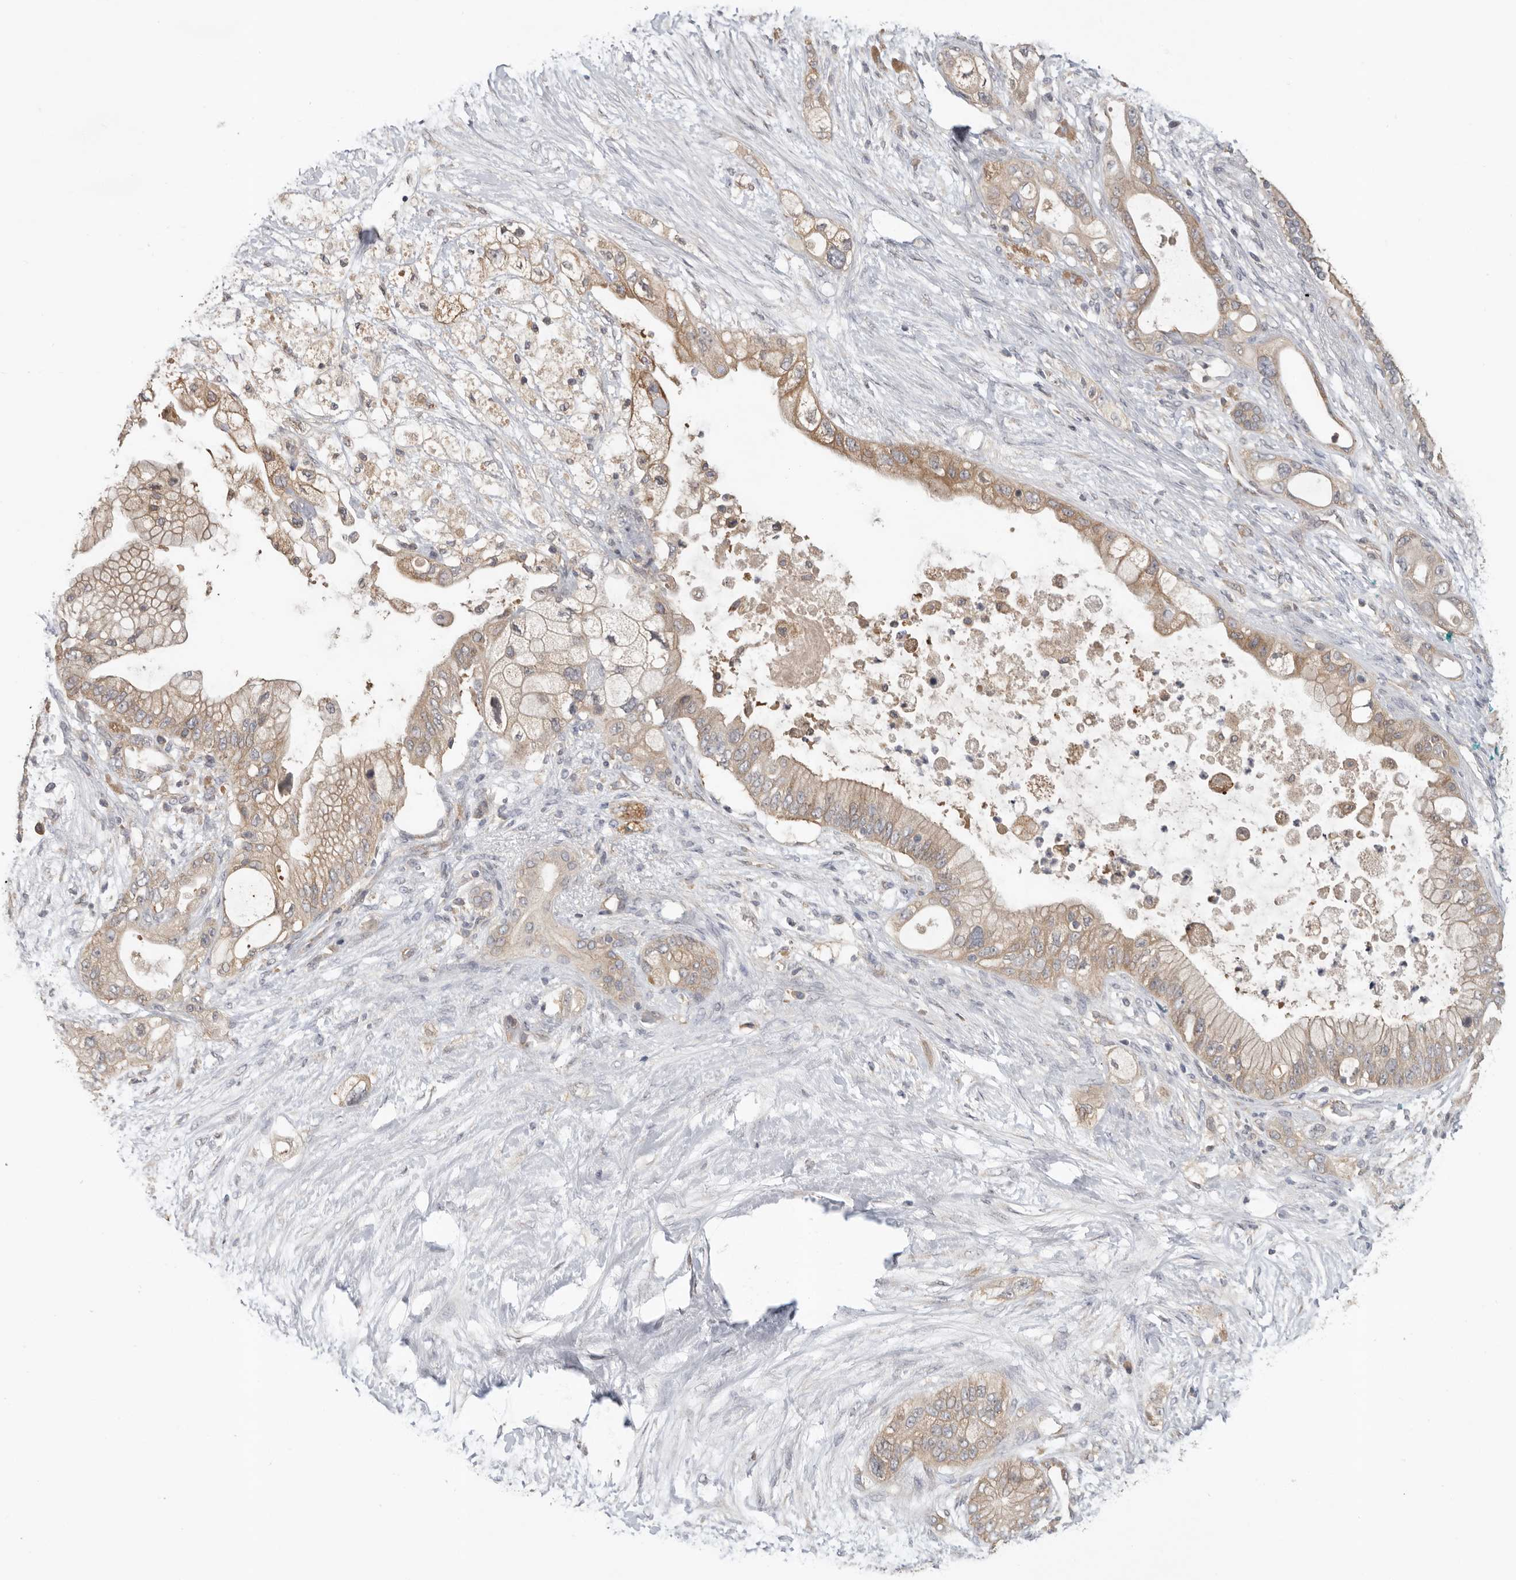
{"staining": {"intensity": "moderate", "quantity": ">75%", "location": "cytoplasmic/membranous"}, "tissue": "pancreatic cancer", "cell_type": "Tumor cells", "image_type": "cancer", "snomed": [{"axis": "morphology", "description": "Adenocarcinoma, NOS"}, {"axis": "topography", "description": "Pancreas"}], "caption": "Human pancreatic cancer (adenocarcinoma) stained for a protein (brown) exhibits moderate cytoplasmic/membranous positive positivity in about >75% of tumor cells.", "gene": "PPP1R42", "patient": {"sex": "male", "age": 53}}